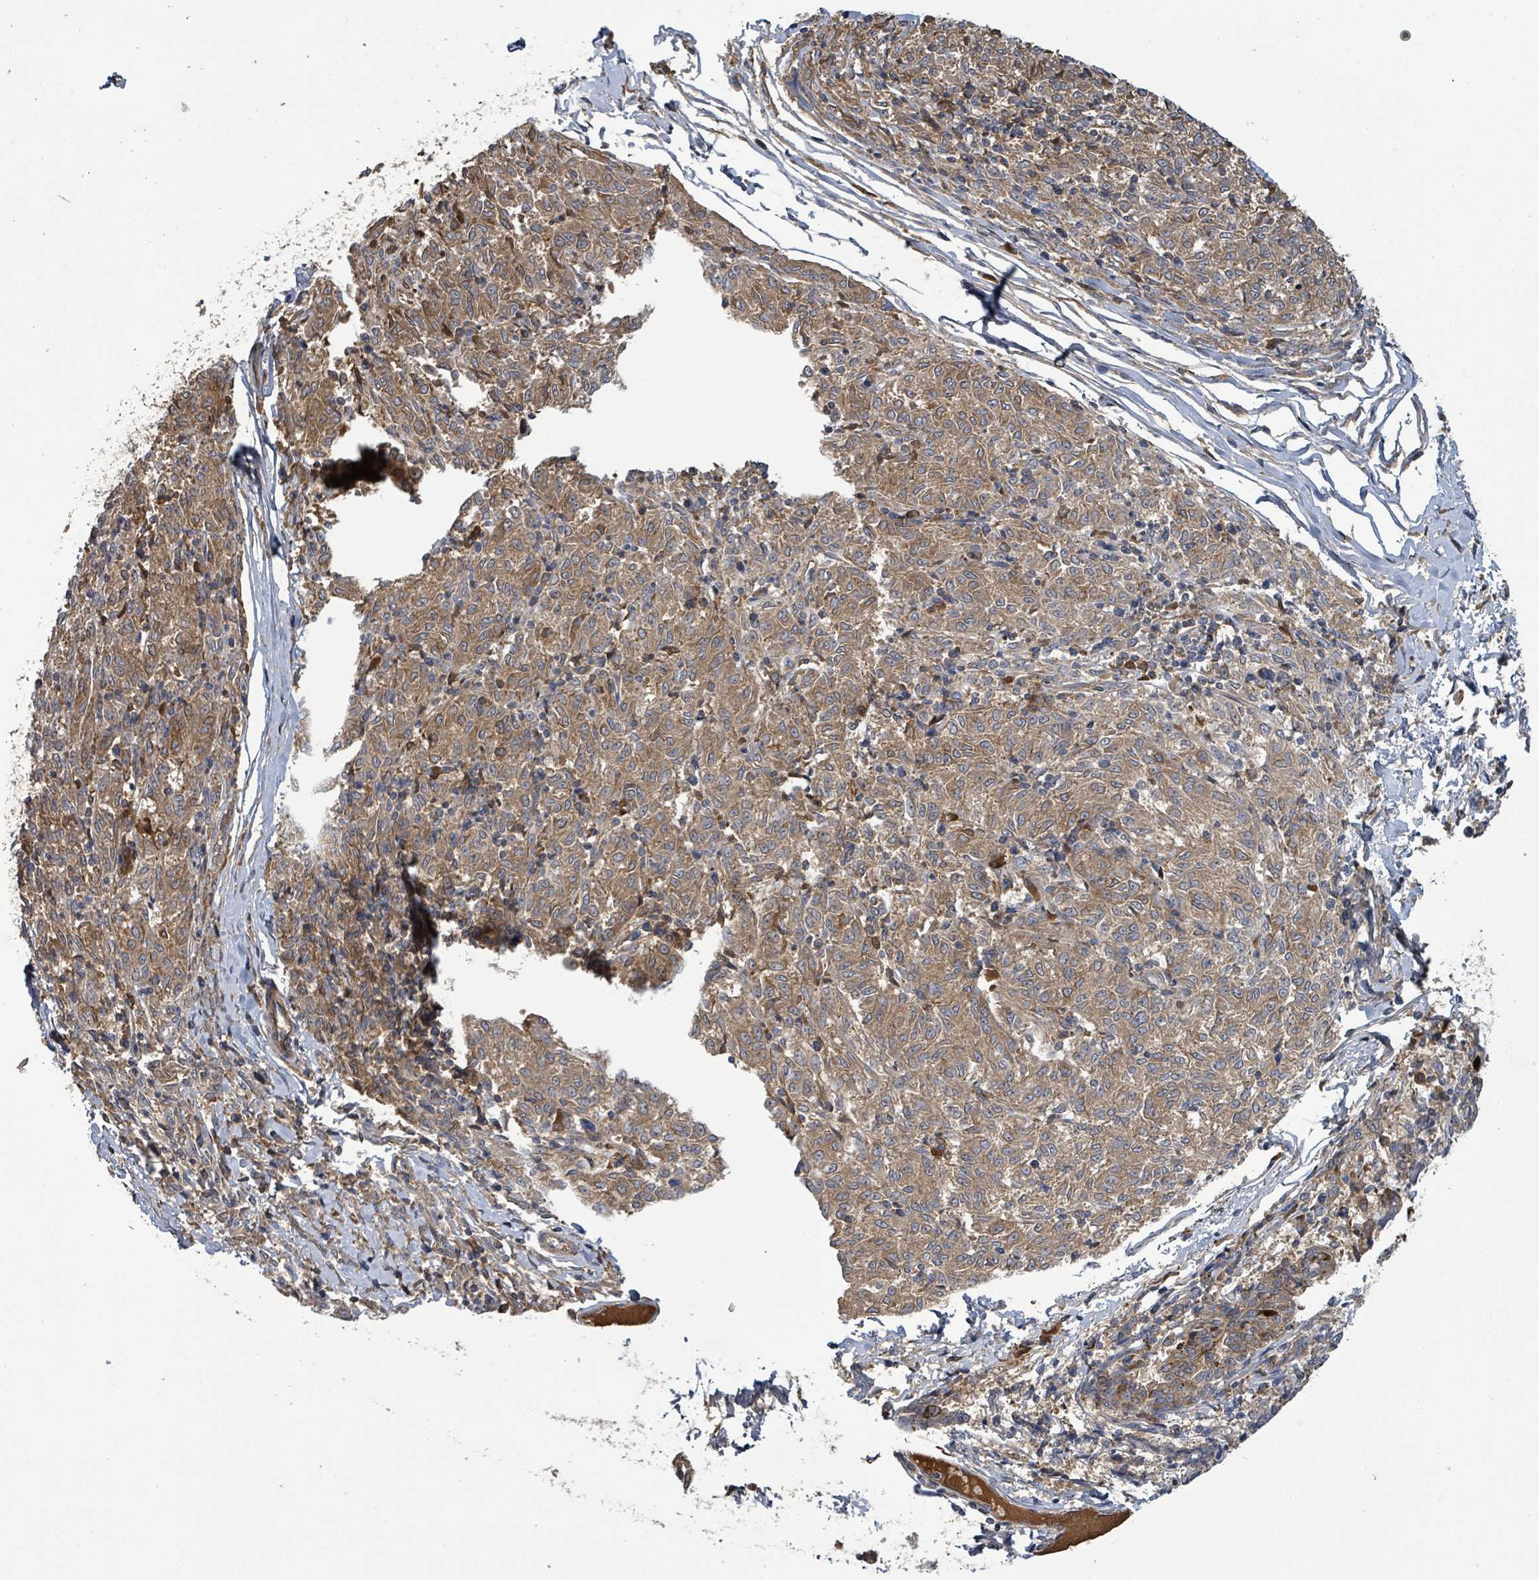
{"staining": {"intensity": "moderate", "quantity": ">75%", "location": "cytoplasmic/membranous"}, "tissue": "melanoma", "cell_type": "Tumor cells", "image_type": "cancer", "snomed": [{"axis": "morphology", "description": "Malignant melanoma, NOS"}, {"axis": "topography", "description": "Skin"}], "caption": "This is a micrograph of immunohistochemistry staining of malignant melanoma, which shows moderate expression in the cytoplasmic/membranous of tumor cells.", "gene": "STARD4", "patient": {"sex": "female", "age": 72}}